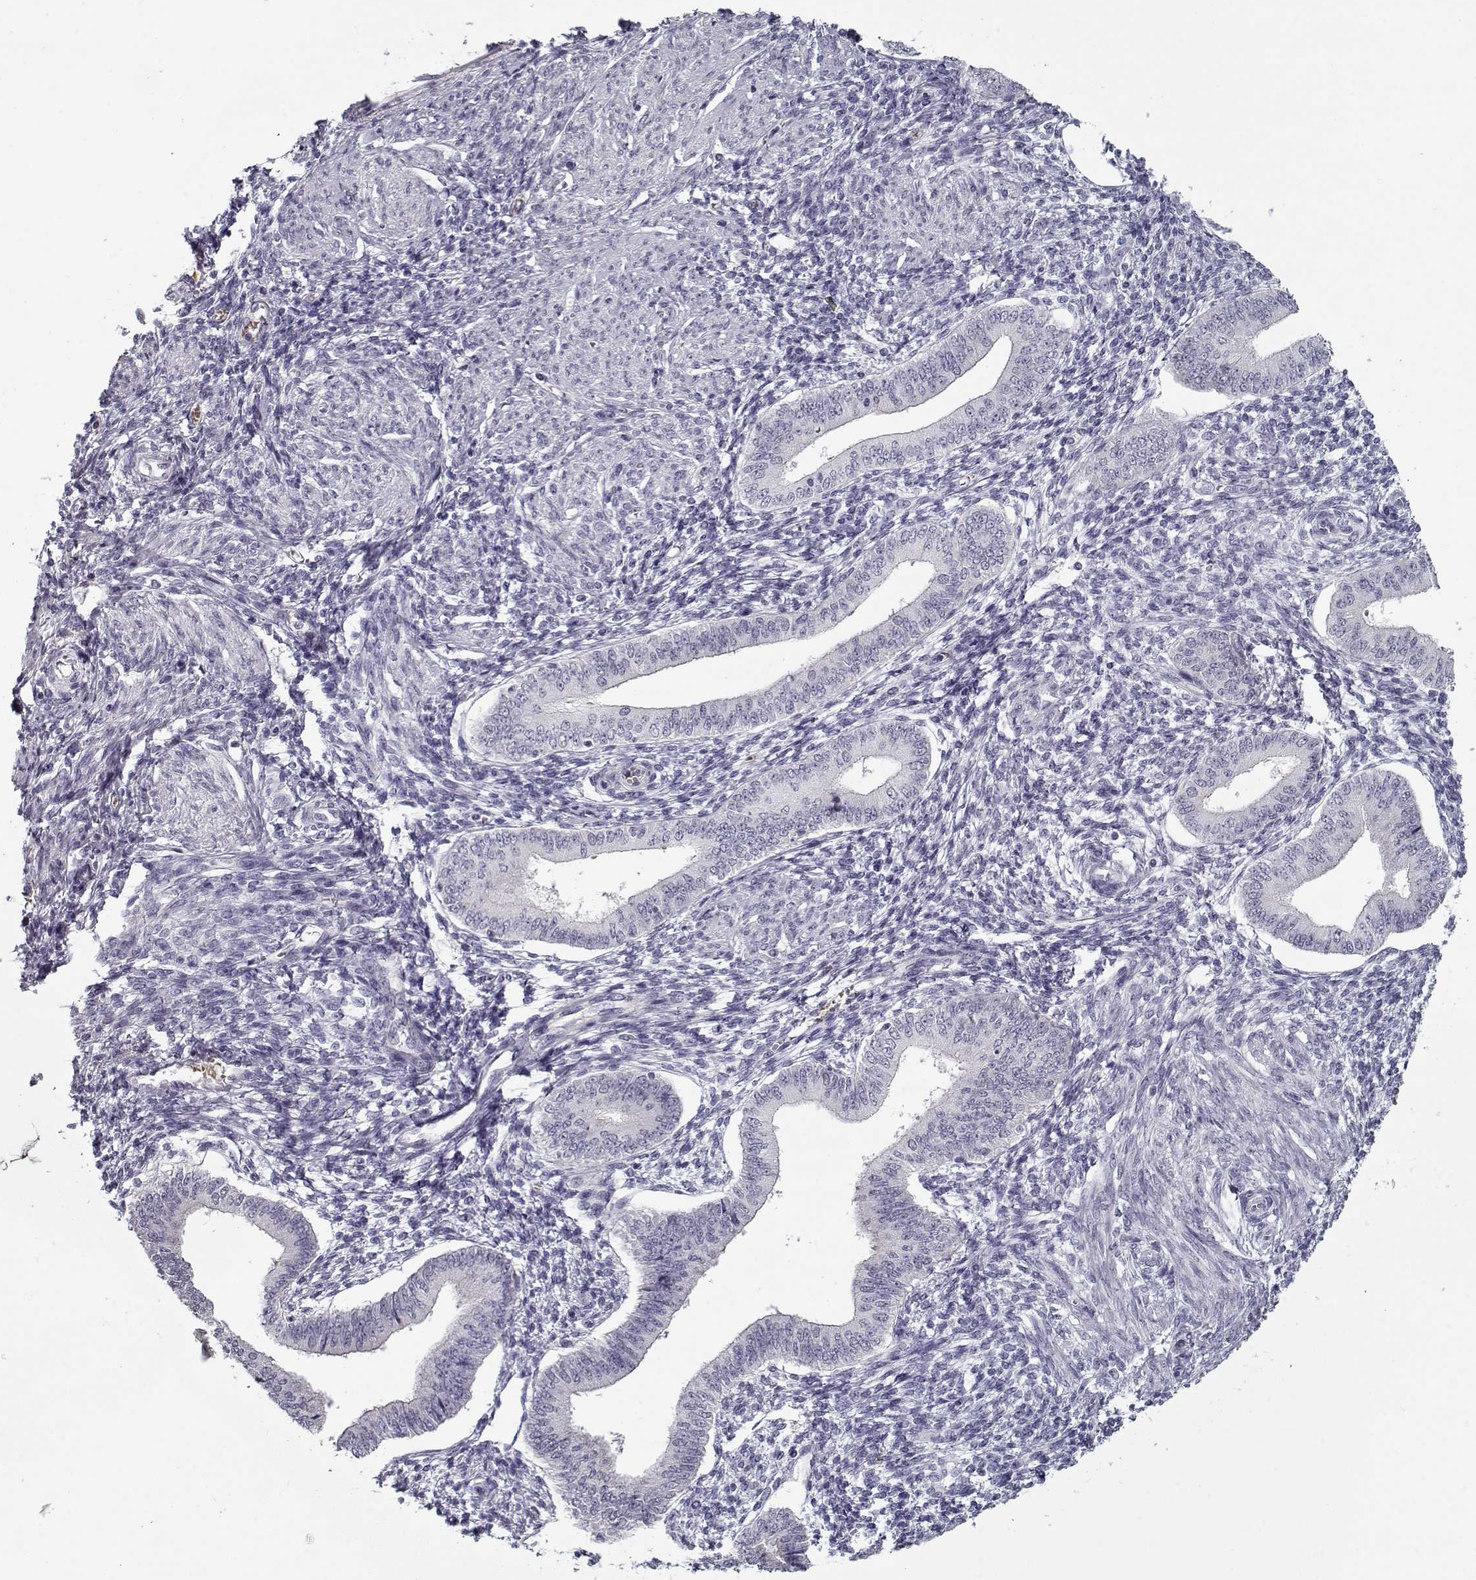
{"staining": {"intensity": "negative", "quantity": "none", "location": "none"}, "tissue": "endometrium", "cell_type": "Cells in endometrial stroma", "image_type": "normal", "snomed": [{"axis": "morphology", "description": "Normal tissue, NOS"}, {"axis": "topography", "description": "Endometrium"}], "caption": "Benign endometrium was stained to show a protein in brown. There is no significant staining in cells in endometrial stroma. Brightfield microscopy of immunohistochemistry (IHC) stained with DAB (3,3'-diaminobenzidine) (brown) and hematoxylin (blue), captured at high magnification.", "gene": "DDX25", "patient": {"sex": "female", "age": 42}}